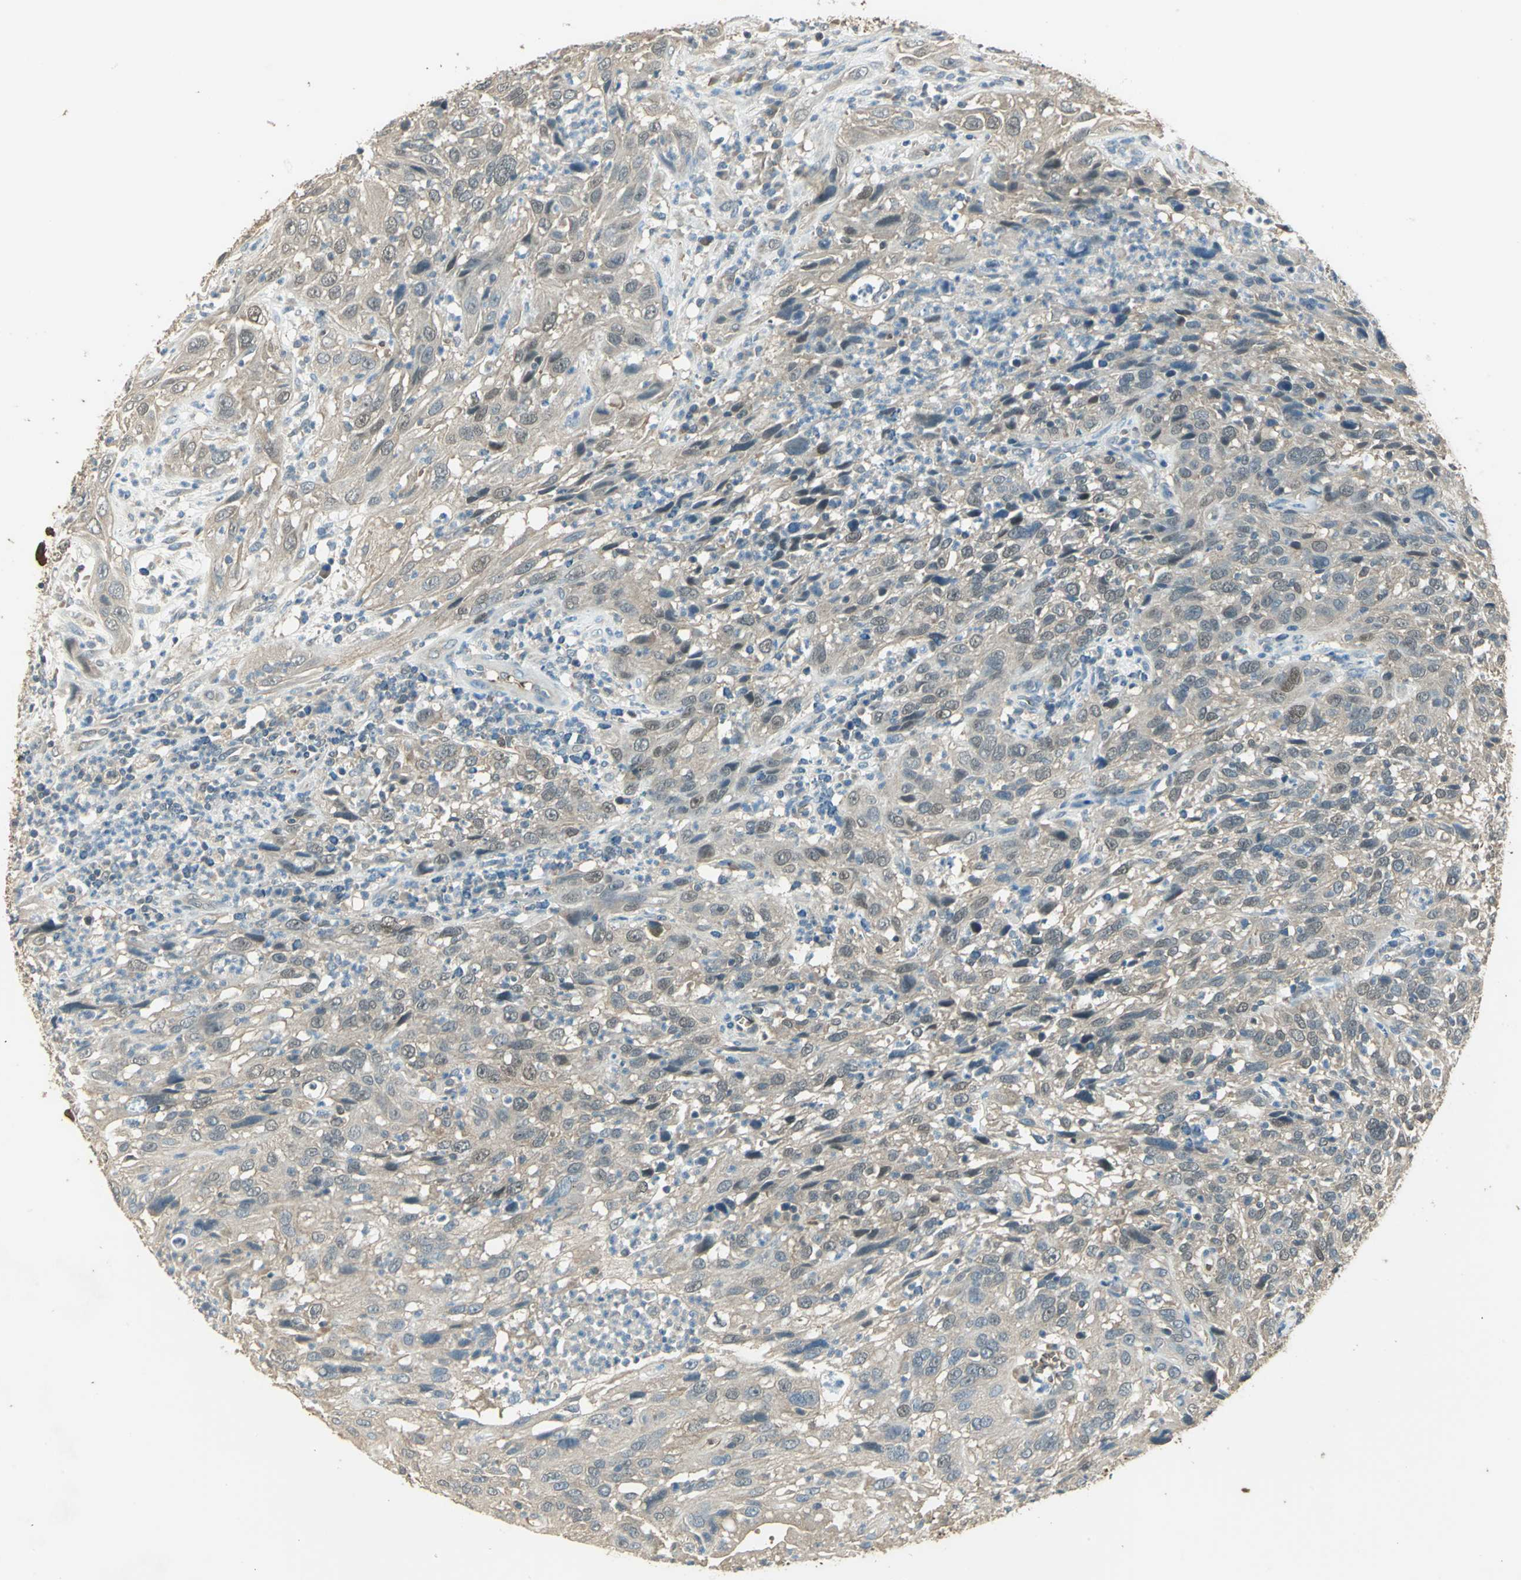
{"staining": {"intensity": "weak", "quantity": "25%-75%", "location": "cytoplasmic/membranous,nuclear"}, "tissue": "cervical cancer", "cell_type": "Tumor cells", "image_type": "cancer", "snomed": [{"axis": "morphology", "description": "Squamous cell carcinoma, NOS"}, {"axis": "topography", "description": "Cervix"}], "caption": "Protein expression analysis of cervical squamous cell carcinoma reveals weak cytoplasmic/membranous and nuclear expression in approximately 25%-75% of tumor cells. (brown staining indicates protein expression, while blue staining denotes nuclei).", "gene": "DDAH1", "patient": {"sex": "female", "age": 32}}